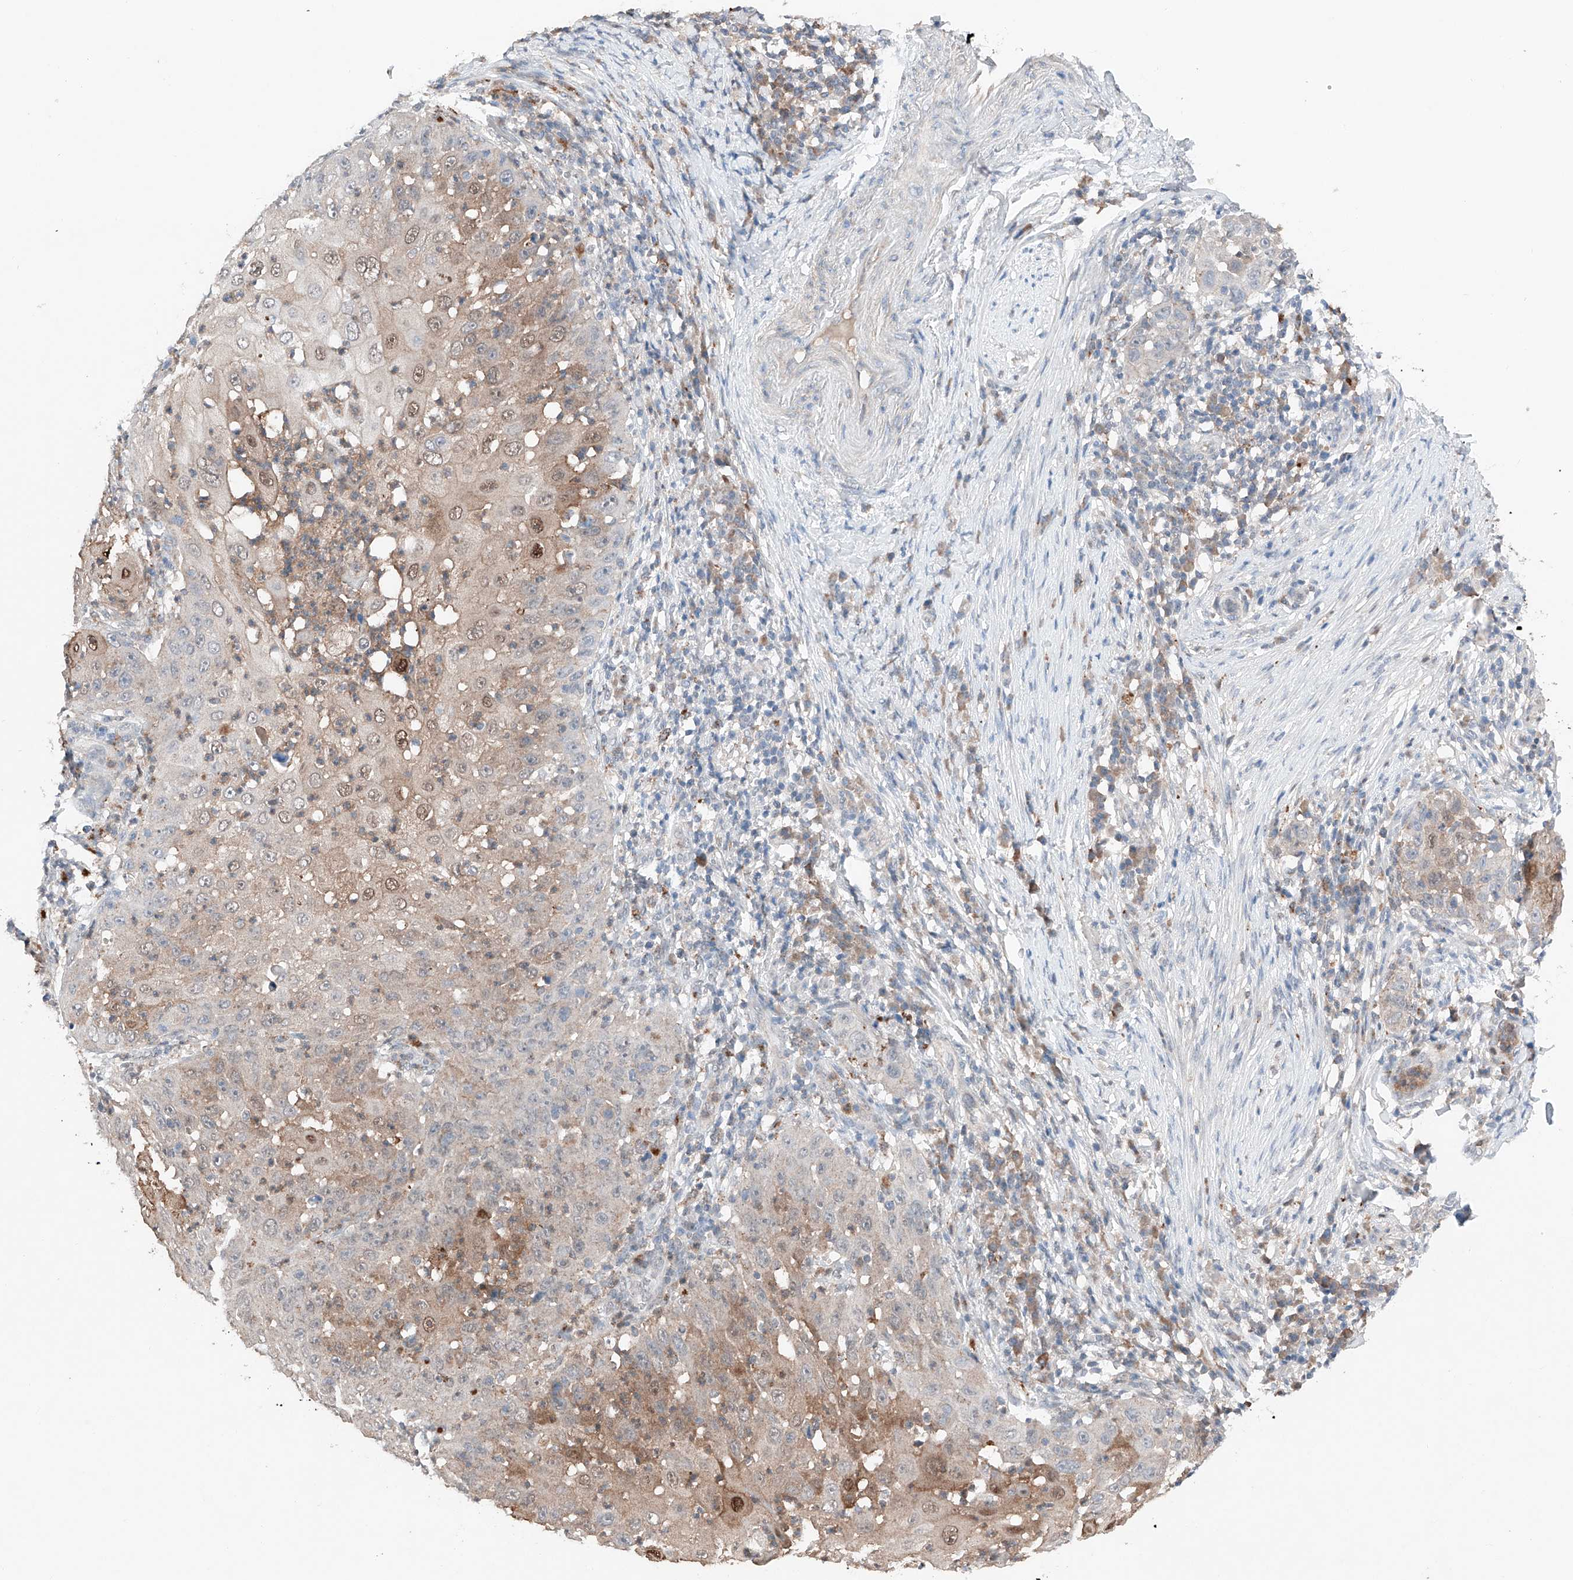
{"staining": {"intensity": "moderate", "quantity": "<25%", "location": "cytoplasmic/membranous,nuclear"}, "tissue": "skin cancer", "cell_type": "Tumor cells", "image_type": "cancer", "snomed": [{"axis": "morphology", "description": "Squamous cell carcinoma, NOS"}, {"axis": "topography", "description": "Skin"}], "caption": "Immunohistochemistry of skin cancer exhibits low levels of moderate cytoplasmic/membranous and nuclear staining in about <25% of tumor cells.", "gene": "TBX4", "patient": {"sex": "female", "age": 44}}